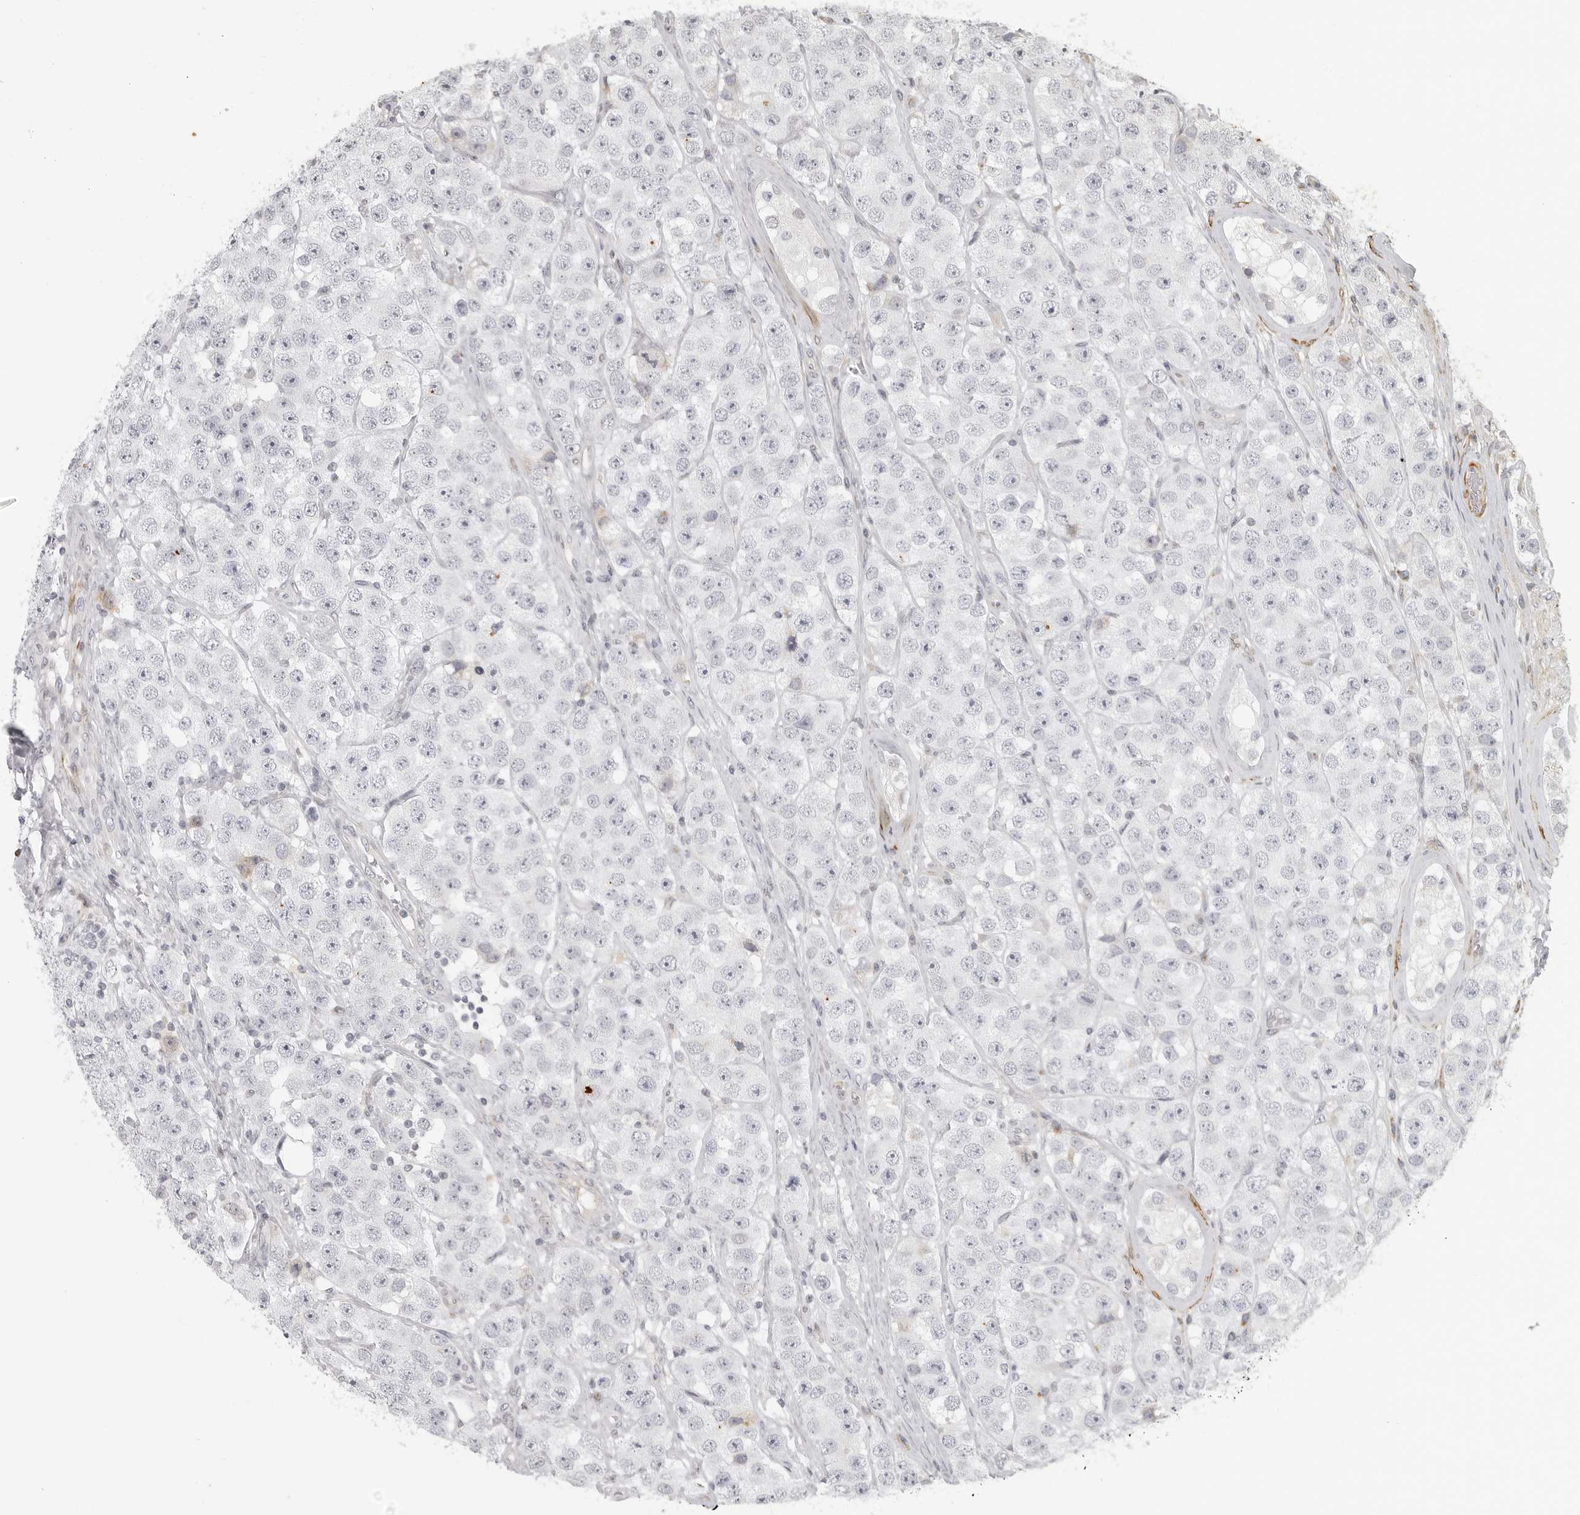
{"staining": {"intensity": "negative", "quantity": "none", "location": "none"}, "tissue": "testis cancer", "cell_type": "Tumor cells", "image_type": "cancer", "snomed": [{"axis": "morphology", "description": "Seminoma, NOS"}, {"axis": "topography", "description": "Testis"}], "caption": "Immunohistochemistry photomicrograph of human testis cancer (seminoma) stained for a protein (brown), which demonstrates no staining in tumor cells.", "gene": "MAP7D1", "patient": {"sex": "male", "age": 28}}